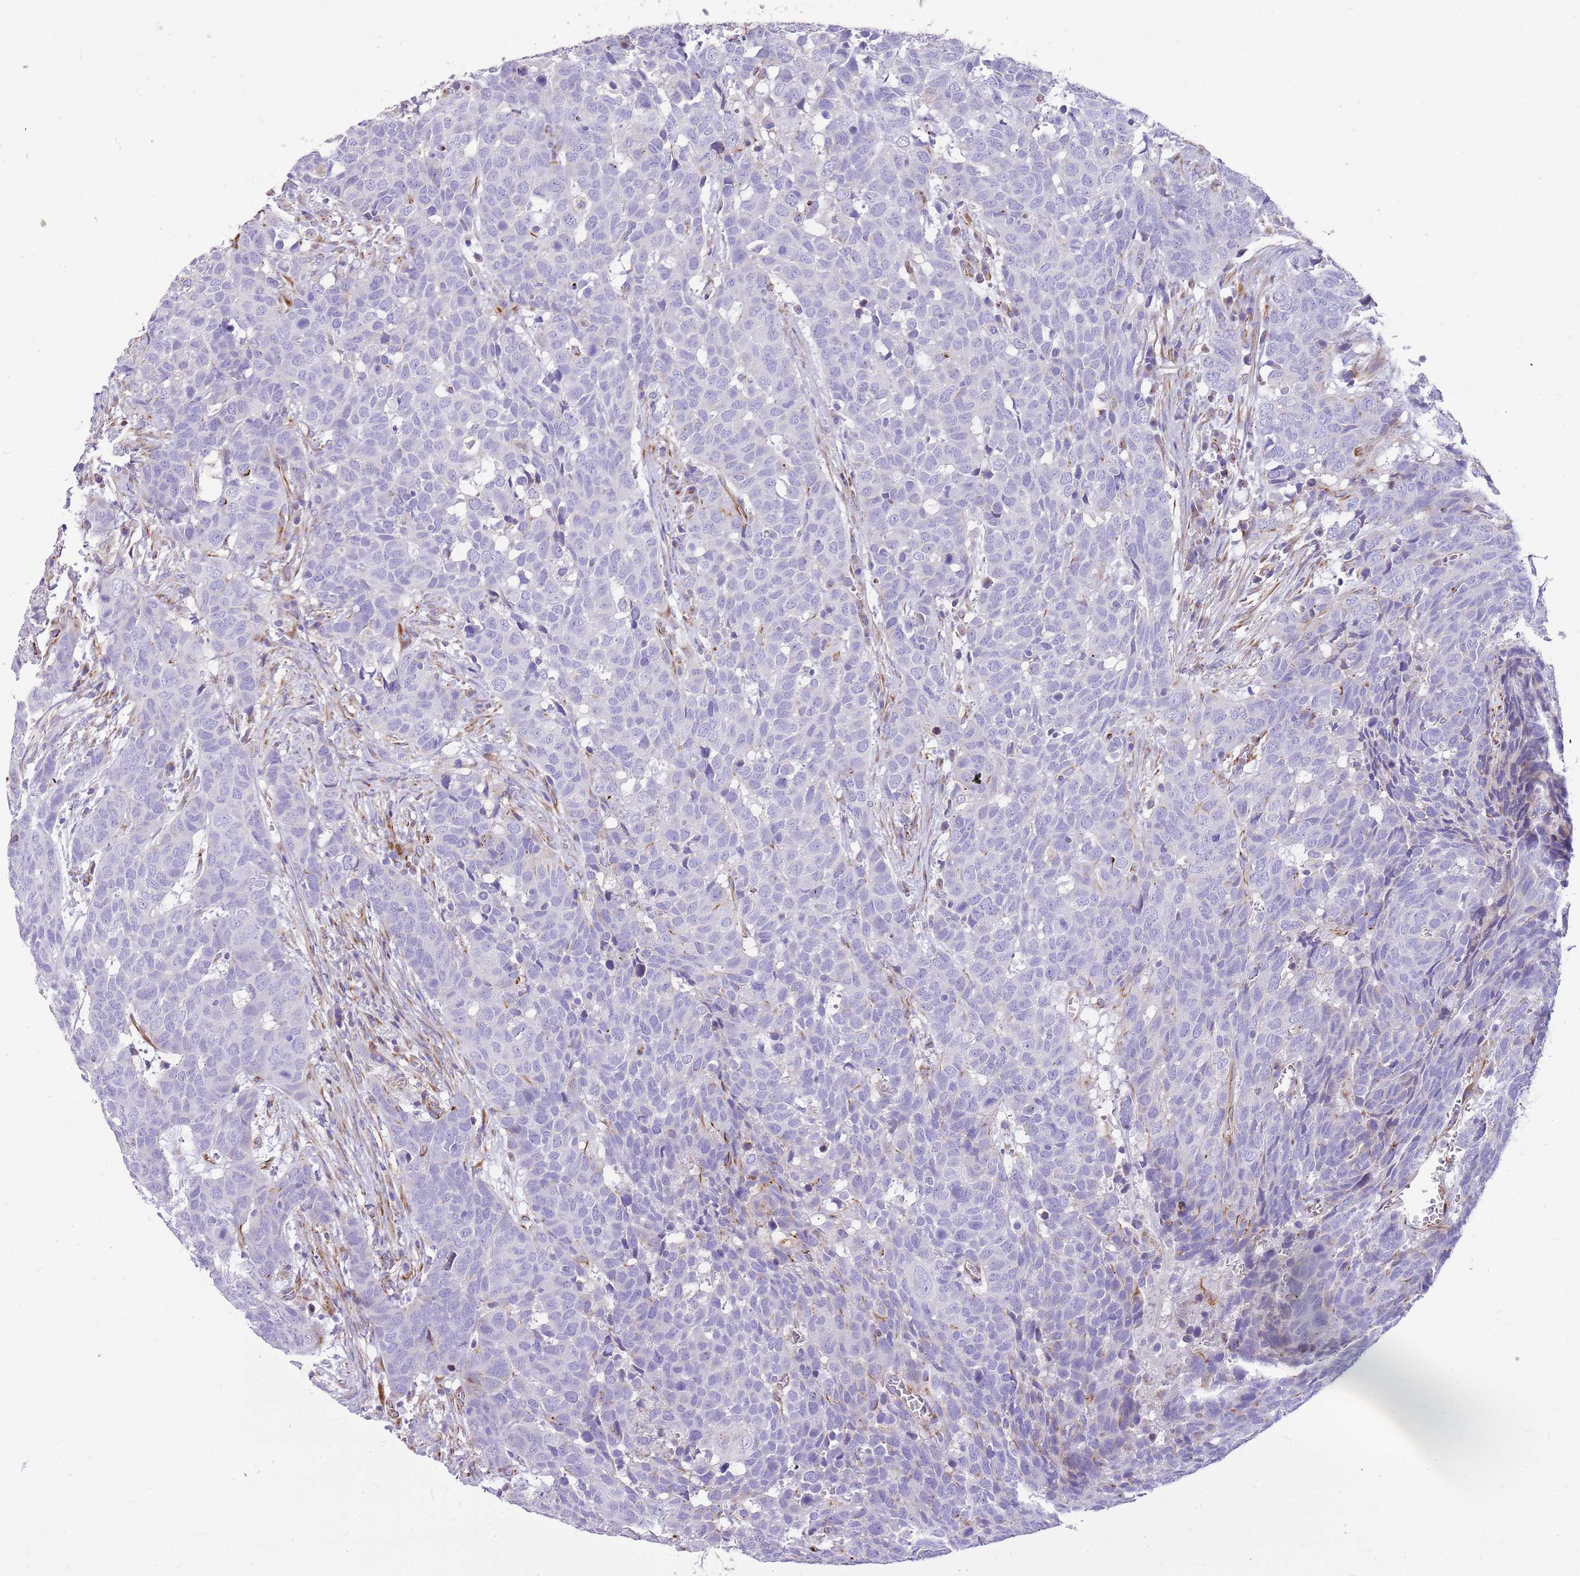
{"staining": {"intensity": "negative", "quantity": "none", "location": "none"}, "tissue": "head and neck cancer", "cell_type": "Tumor cells", "image_type": "cancer", "snomed": [{"axis": "morphology", "description": "Squamous cell carcinoma, NOS"}, {"axis": "topography", "description": "Head-Neck"}], "caption": "There is no significant expression in tumor cells of squamous cell carcinoma (head and neck). The staining was performed using DAB (3,3'-diaminobenzidine) to visualize the protein expression in brown, while the nuclei were stained in blue with hematoxylin (Magnification: 20x).", "gene": "ZDHHC1", "patient": {"sex": "male", "age": 66}}